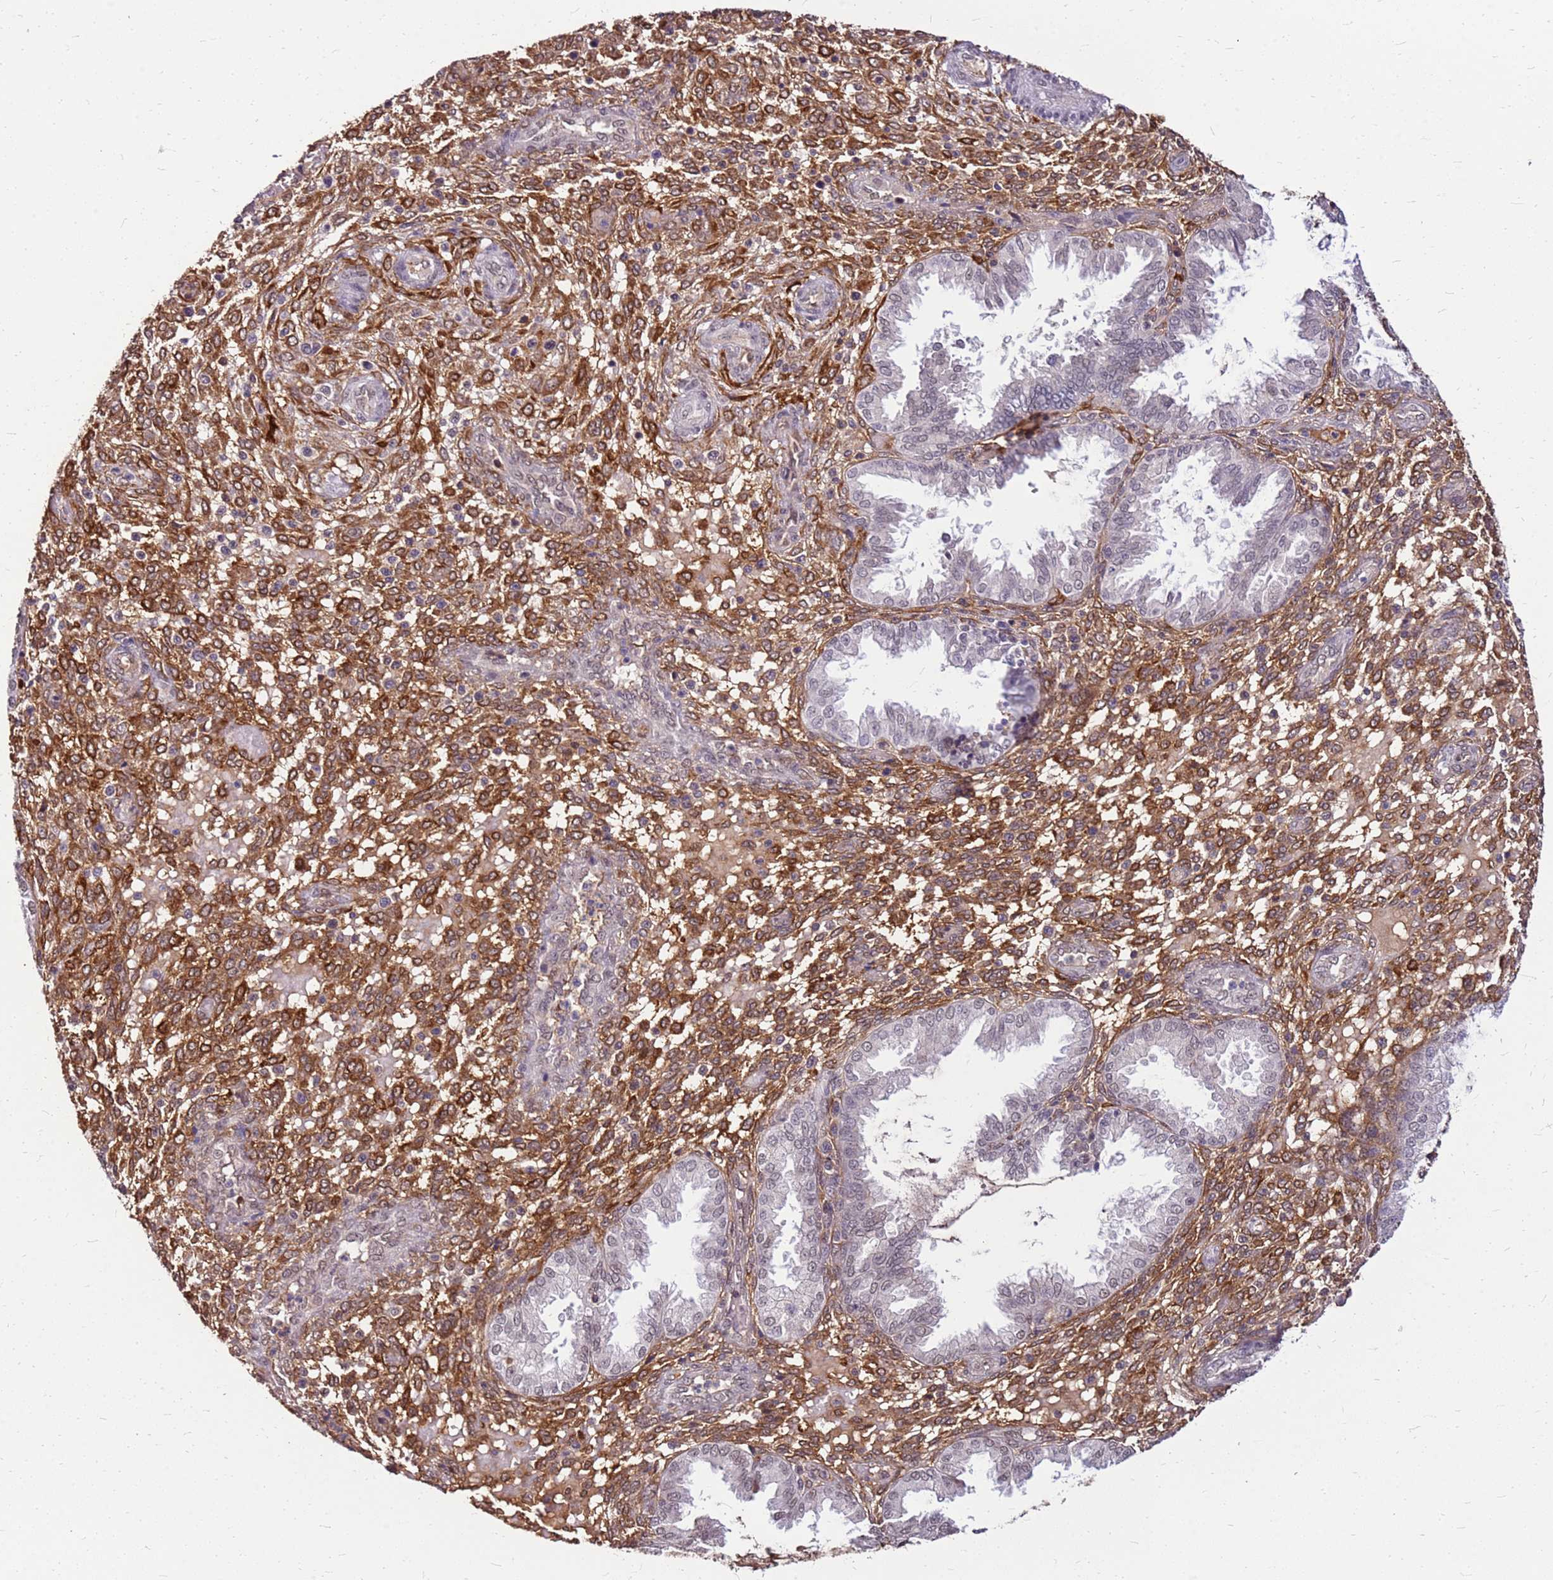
{"staining": {"intensity": "strong", "quantity": "25%-75%", "location": "cytoplasmic/membranous,nuclear"}, "tissue": "endometrium", "cell_type": "Cells in endometrial stroma", "image_type": "normal", "snomed": [{"axis": "morphology", "description": "Normal tissue, NOS"}, {"axis": "topography", "description": "Endometrium"}], "caption": "Immunohistochemical staining of unremarkable human endometrium displays strong cytoplasmic/membranous,nuclear protein staining in approximately 25%-75% of cells in endometrial stroma.", "gene": "ALDH1A3", "patient": {"sex": "female", "age": 33}}